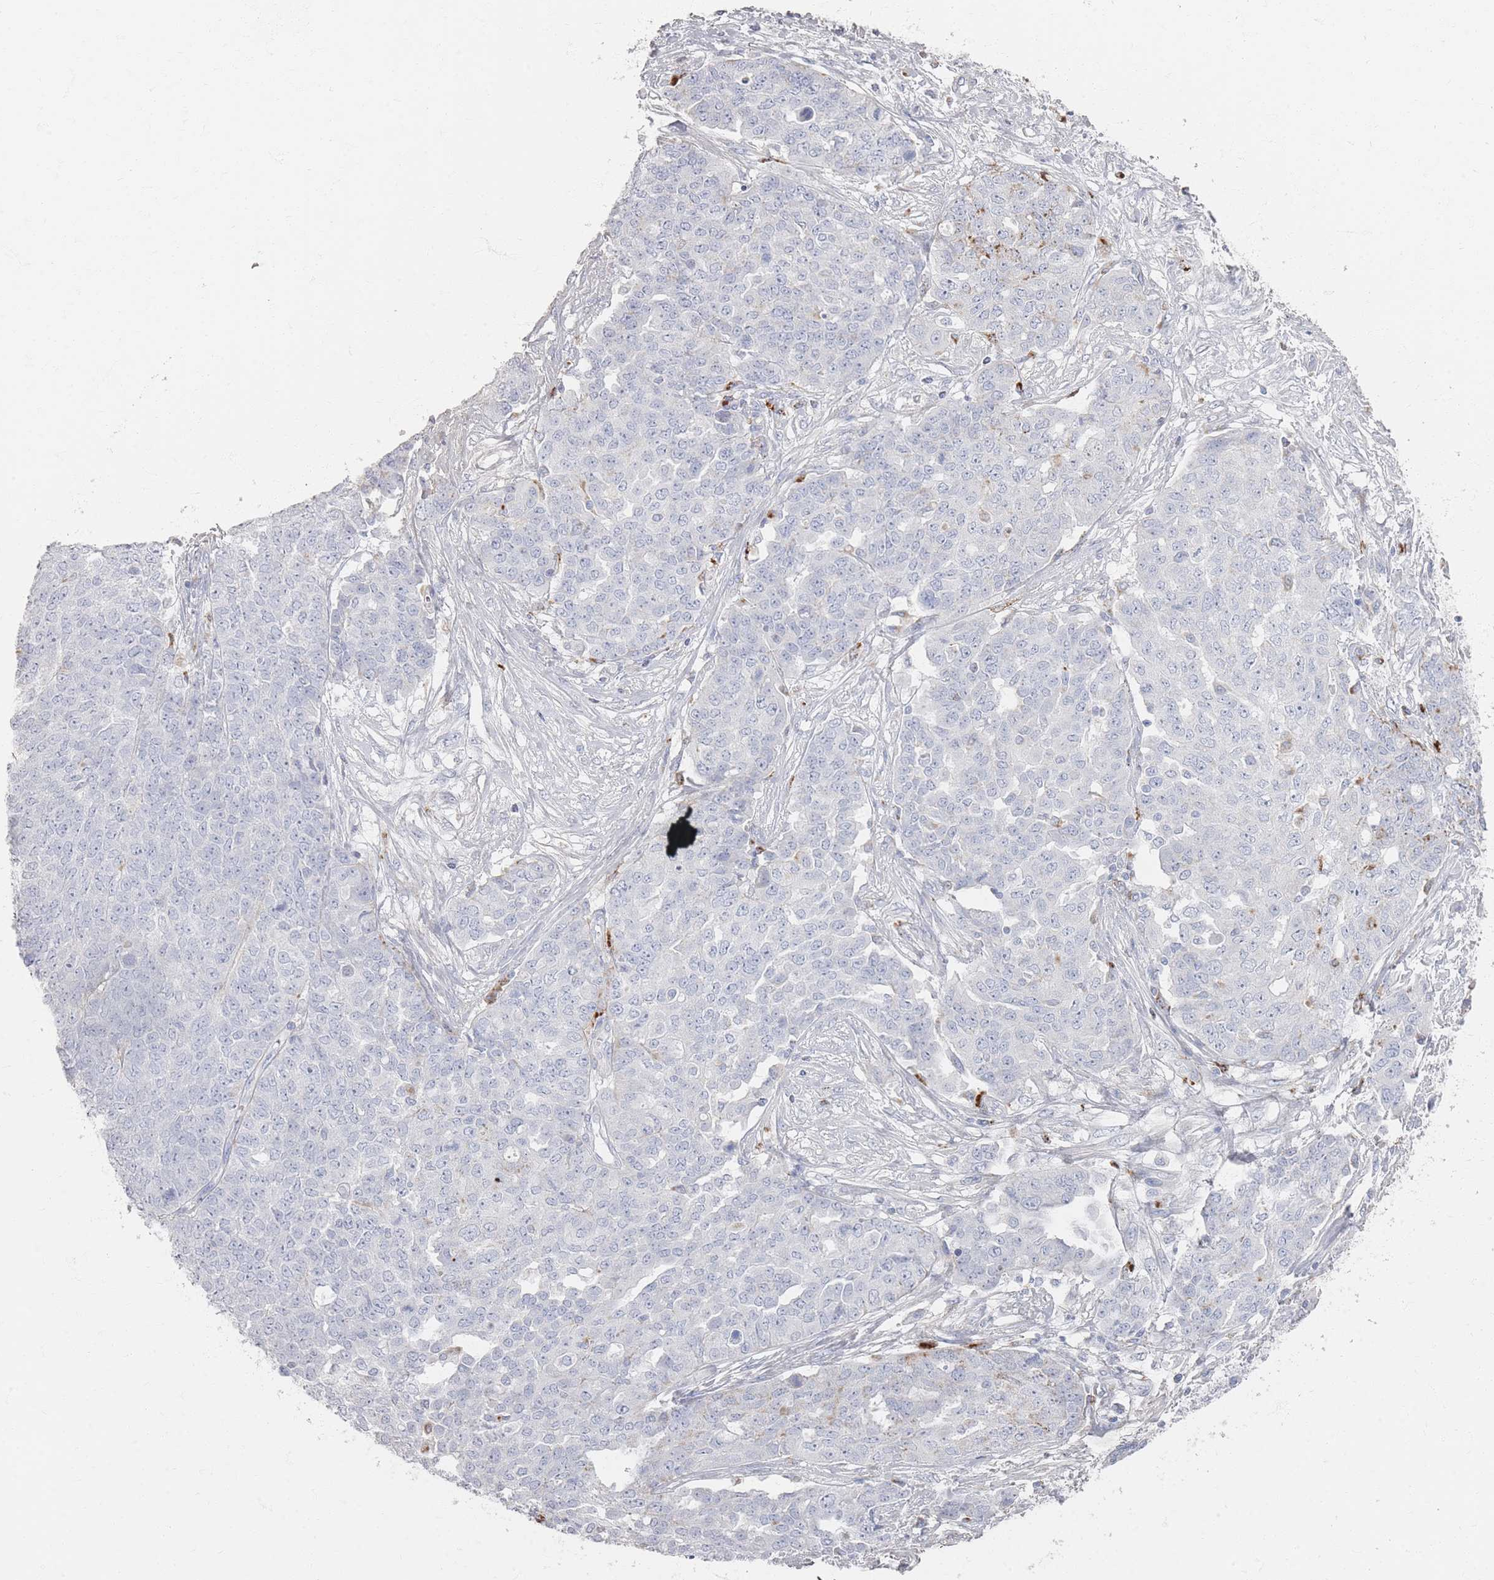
{"staining": {"intensity": "weak", "quantity": "<25%", "location": "cytoplasmic/membranous"}, "tissue": "ovarian cancer", "cell_type": "Tumor cells", "image_type": "cancer", "snomed": [{"axis": "morphology", "description": "Cystadenocarcinoma, serous, NOS"}, {"axis": "topography", "description": "Soft tissue"}, {"axis": "topography", "description": "Ovary"}], "caption": "Tumor cells are negative for brown protein staining in ovarian serous cystadenocarcinoma.", "gene": "SLC2A11", "patient": {"sex": "female", "age": 57}}